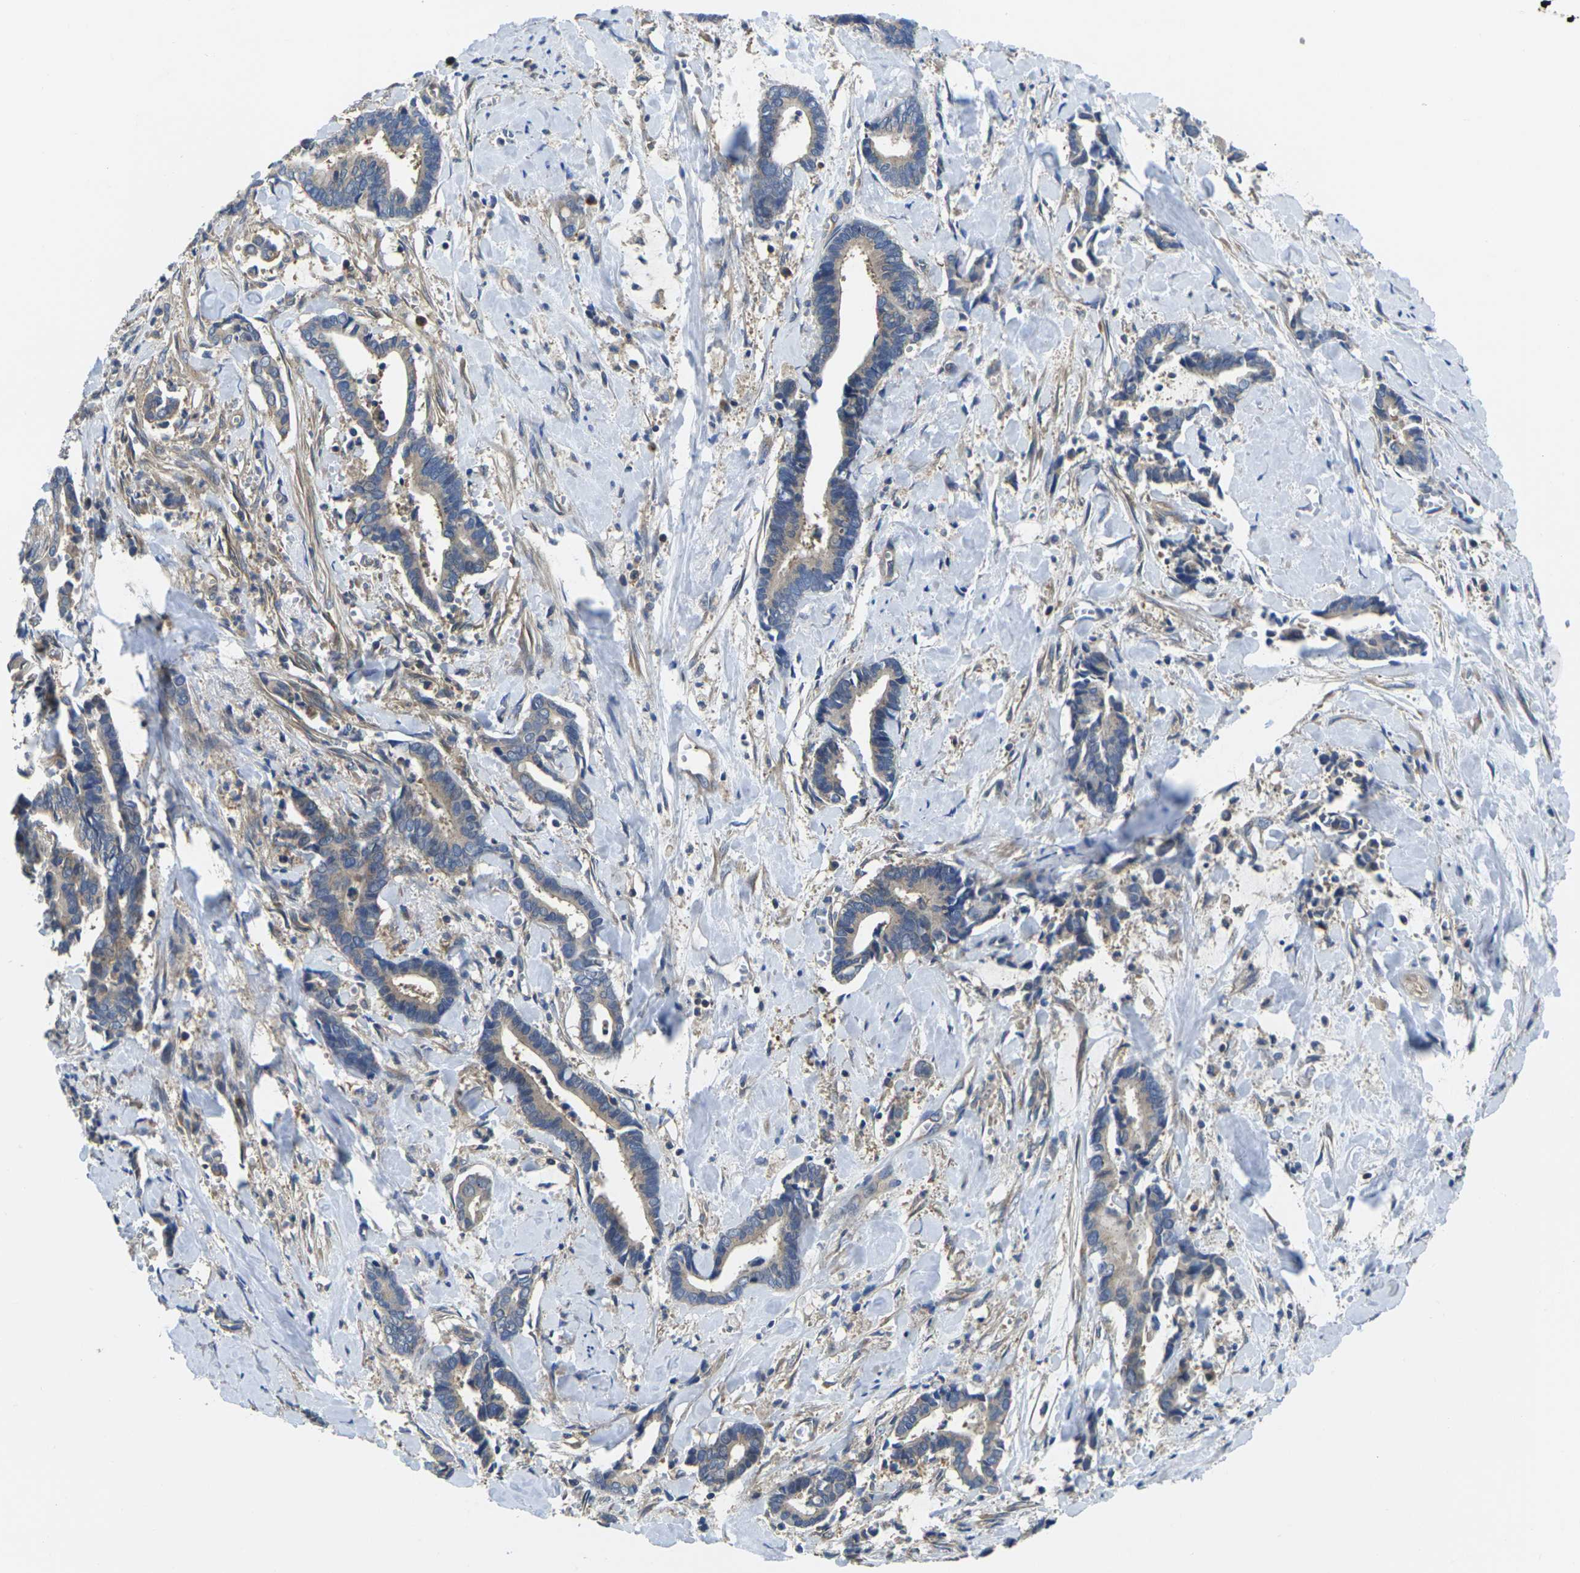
{"staining": {"intensity": "weak", "quantity": "<25%", "location": "cytoplasmic/membranous"}, "tissue": "cervical cancer", "cell_type": "Tumor cells", "image_type": "cancer", "snomed": [{"axis": "morphology", "description": "Adenocarcinoma, NOS"}, {"axis": "topography", "description": "Cervix"}], "caption": "An immunohistochemistry photomicrograph of cervical cancer (adenocarcinoma) is shown. There is no staining in tumor cells of cervical cancer (adenocarcinoma).", "gene": "TMCC2", "patient": {"sex": "female", "age": 44}}